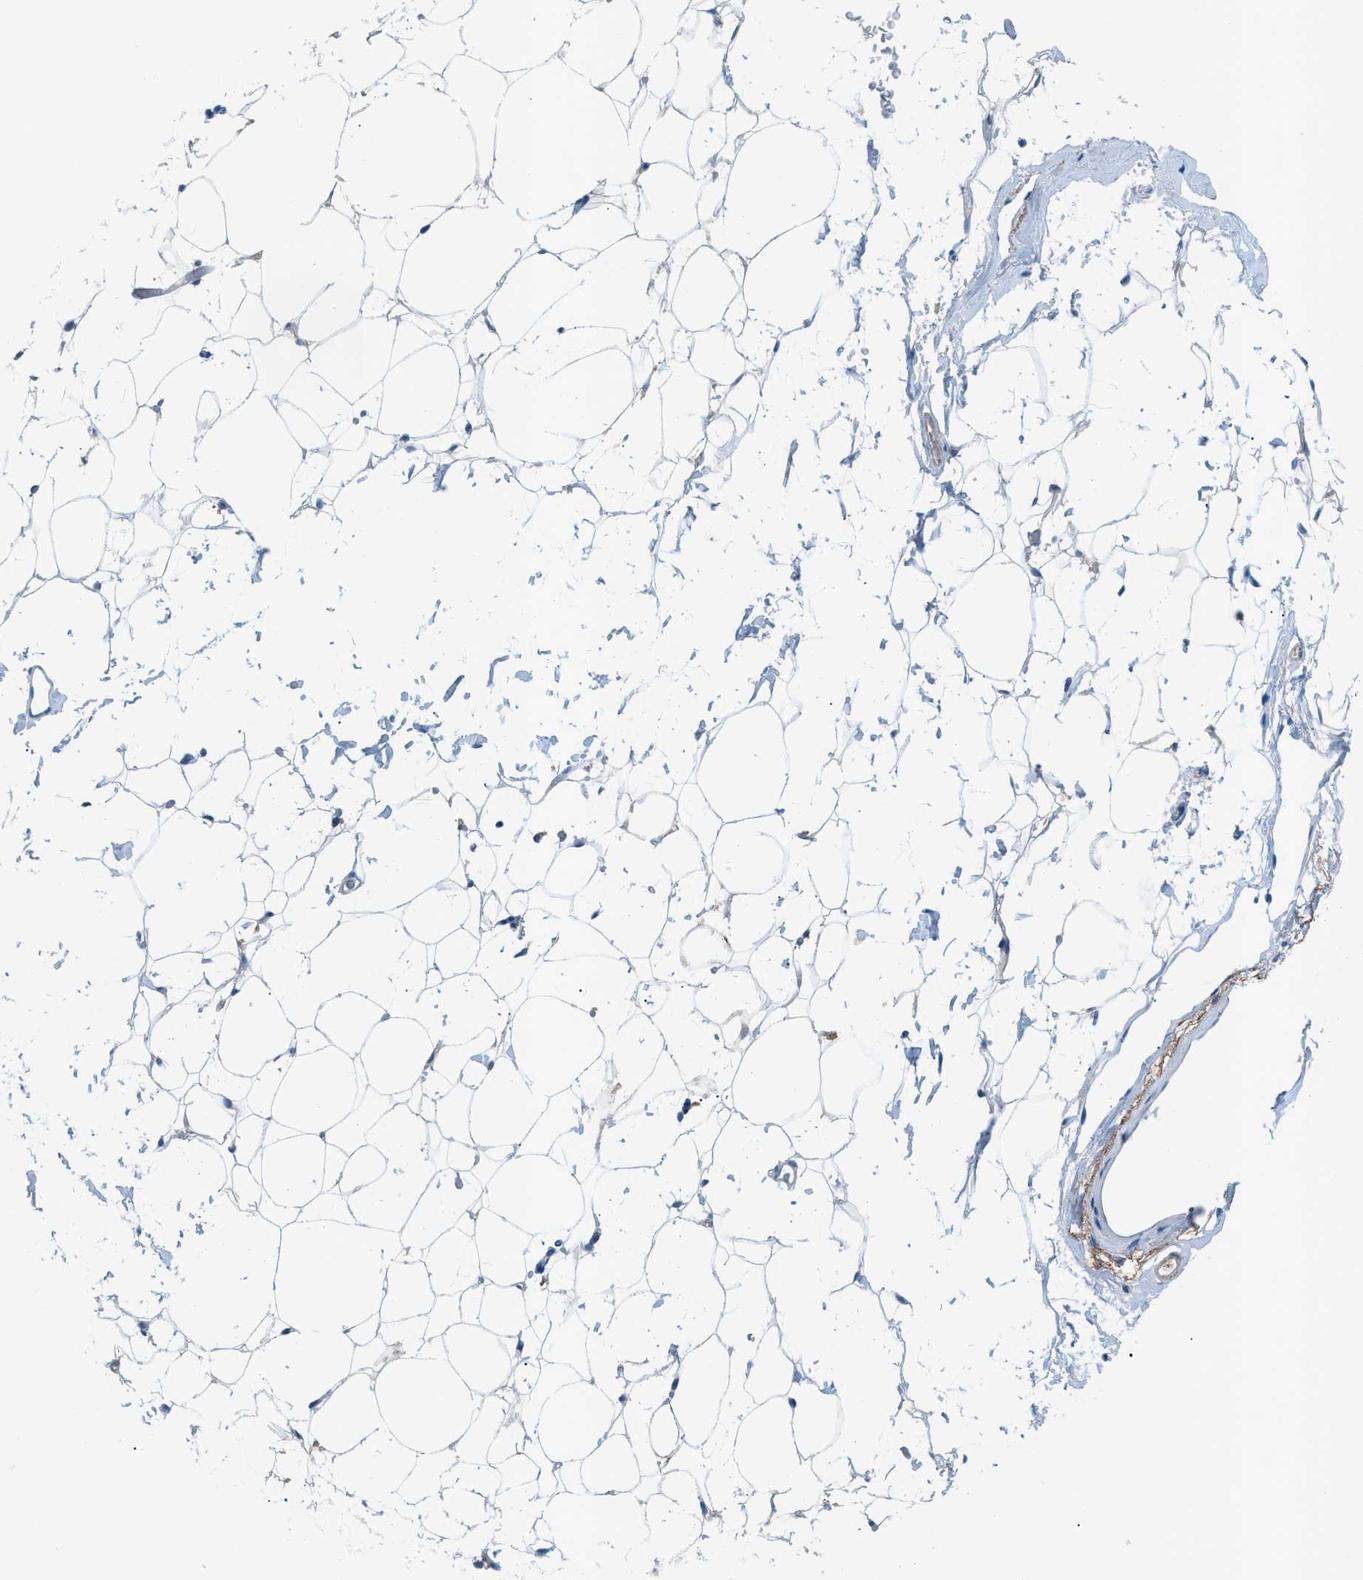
{"staining": {"intensity": "negative", "quantity": "none", "location": "none"}, "tissue": "adipose tissue", "cell_type": "Adipocytes", "image_type": "normal", "snomed": [{"axis": "morphology", "description": "Normal tissue, NOS"}, {"axis": "topography", "description": "Breast"}, {"axis": "topography", "description": "Soft tissue"}], "caption": "DAB immunohistochemical staining of unremarkable adipose tissue reveals no significant positivity in adipocytes.", "gene": "C5AR2", "patient": {"sex": "female", "age": 75}}